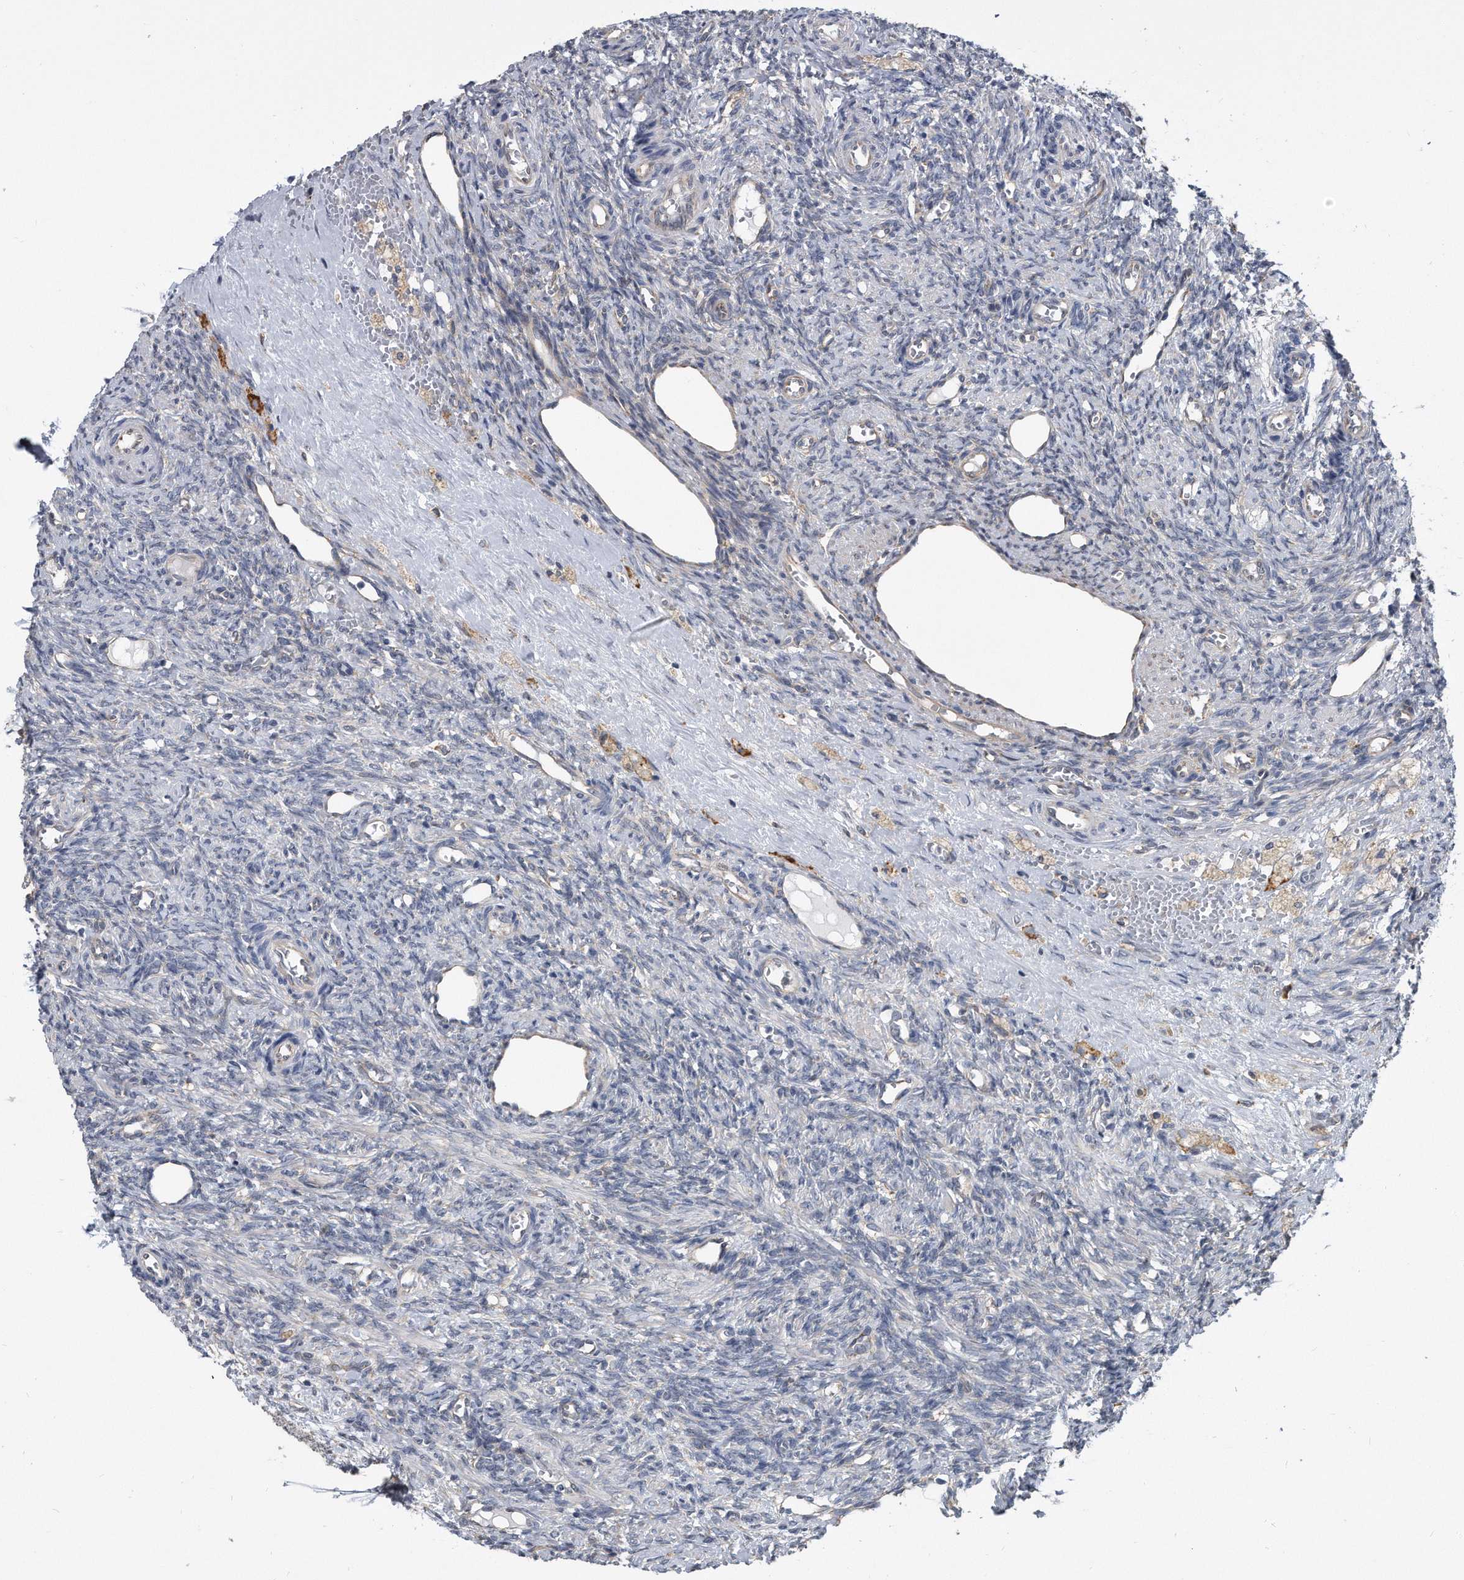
{"staining": {"intensity": "negative", "quantity": "none", "location": "none"}, "tissue": "ovary", "cell_type": "Follicle cells", "image_type": "normal", "snomed": [{"axis": "morphology", "description": "Normal tissue, NOS"}, {"axis": "topography", "description": "Ovary"}], "caption": "Normal ovary was stained to show a protein in brown. There is no significant staining in follicle cells. Brightfield microscopy of IHC stained with DAB (brown) and hematoxylin (blue), captured at high magnification.", "gene": "CCDC47", "patient": {"sex": "female", "age": 41}}